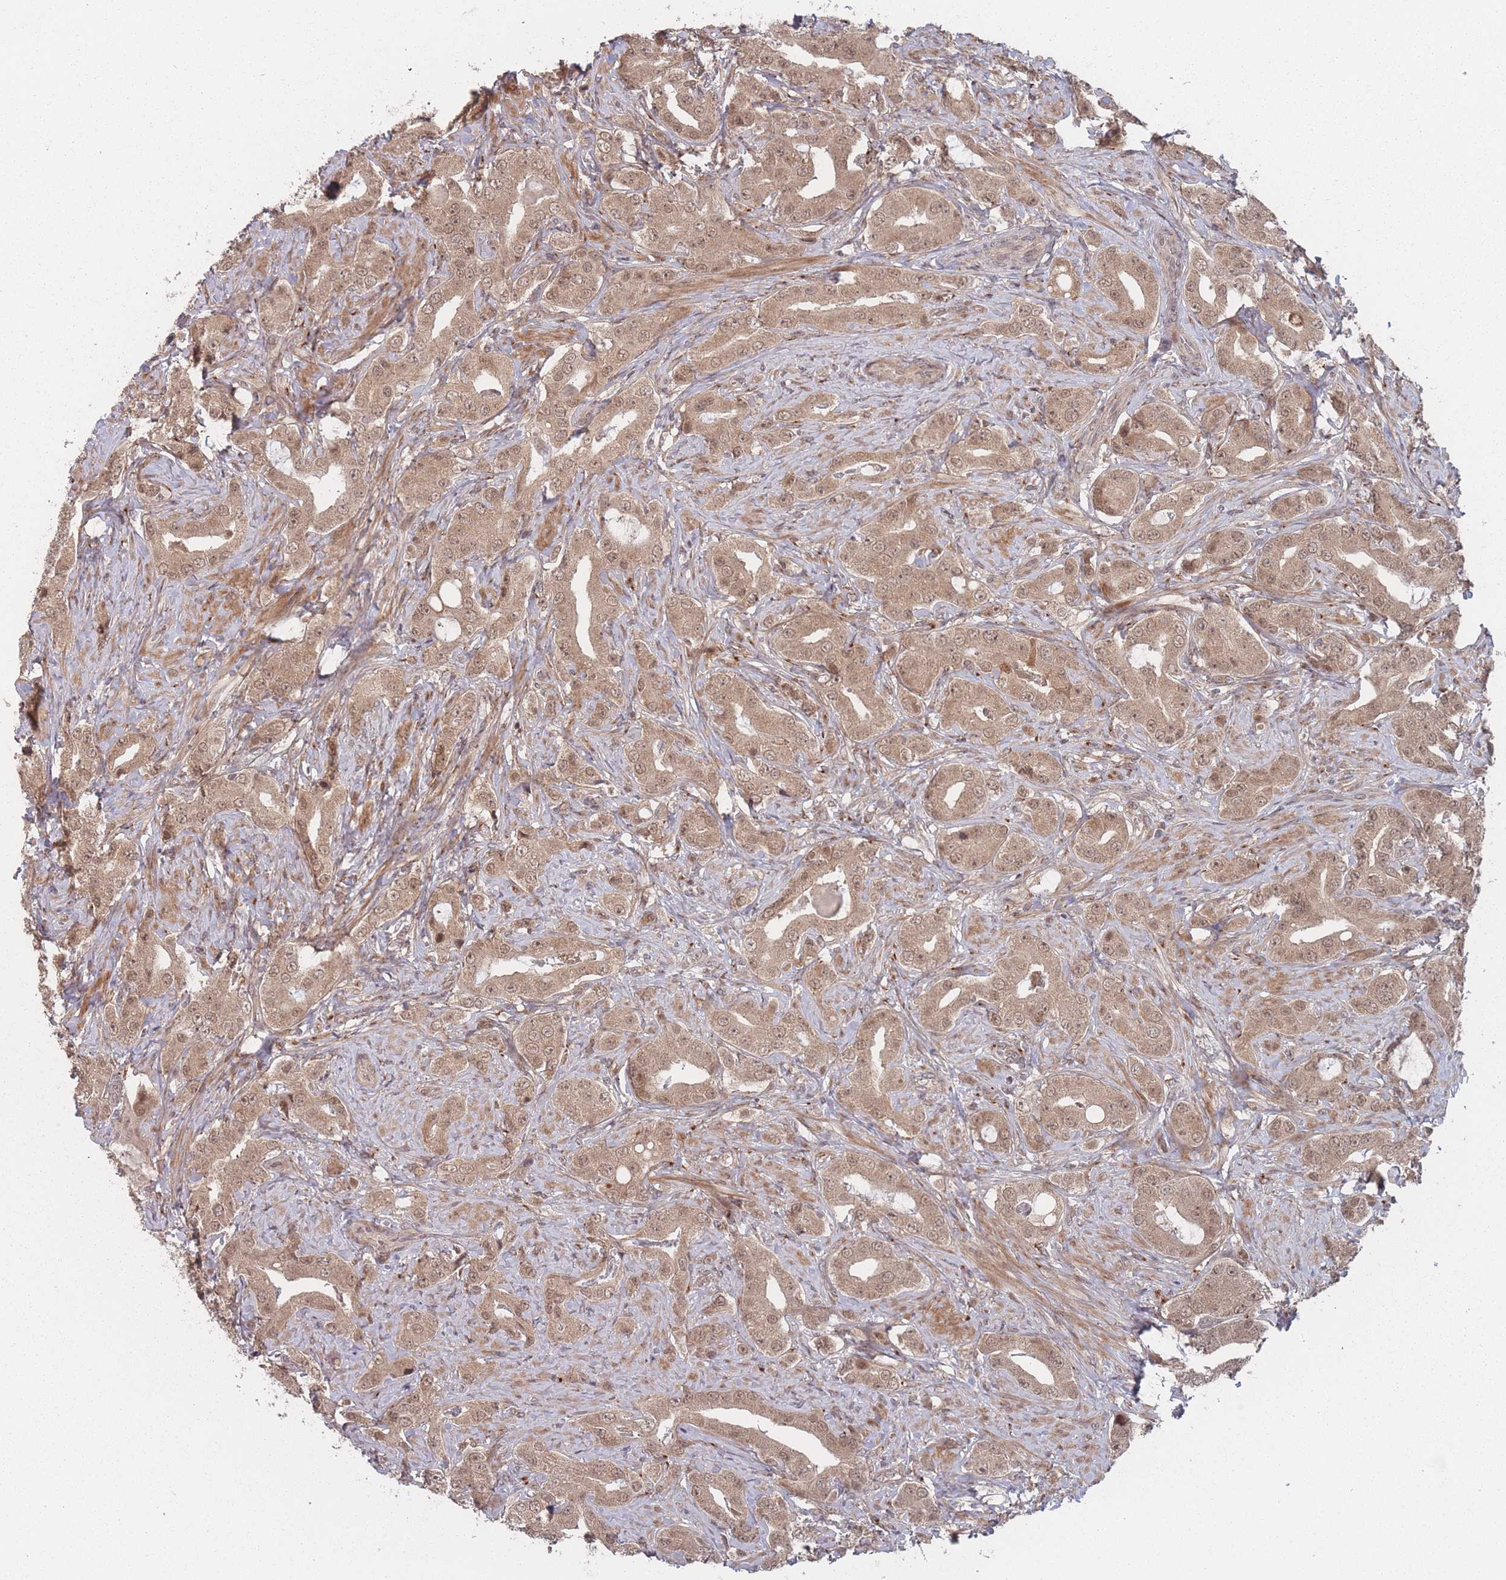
{"staining": {"intensity": "moderate", "quantity": ">75%", "location": "cytoplasmic/membranous,nuclear"}, "tissue": "prostate cancer", "cell_type": "Tumor cells", "image_type": "cancer", "snomed": [{"axis": "morphology", "description": "Adenocarcinoma, High grade"}, {"axis": "topography", "description": "Prostate"}], "caption": "Protein expression by IHC displays moderate cytoplasmic/membranous and nuclear expression in about >75% of tumor cells in adenocarcinoma (high-grade) (prostate).", "gene": "CNTRL", "patient": {"sex": "male", "age": 63}}